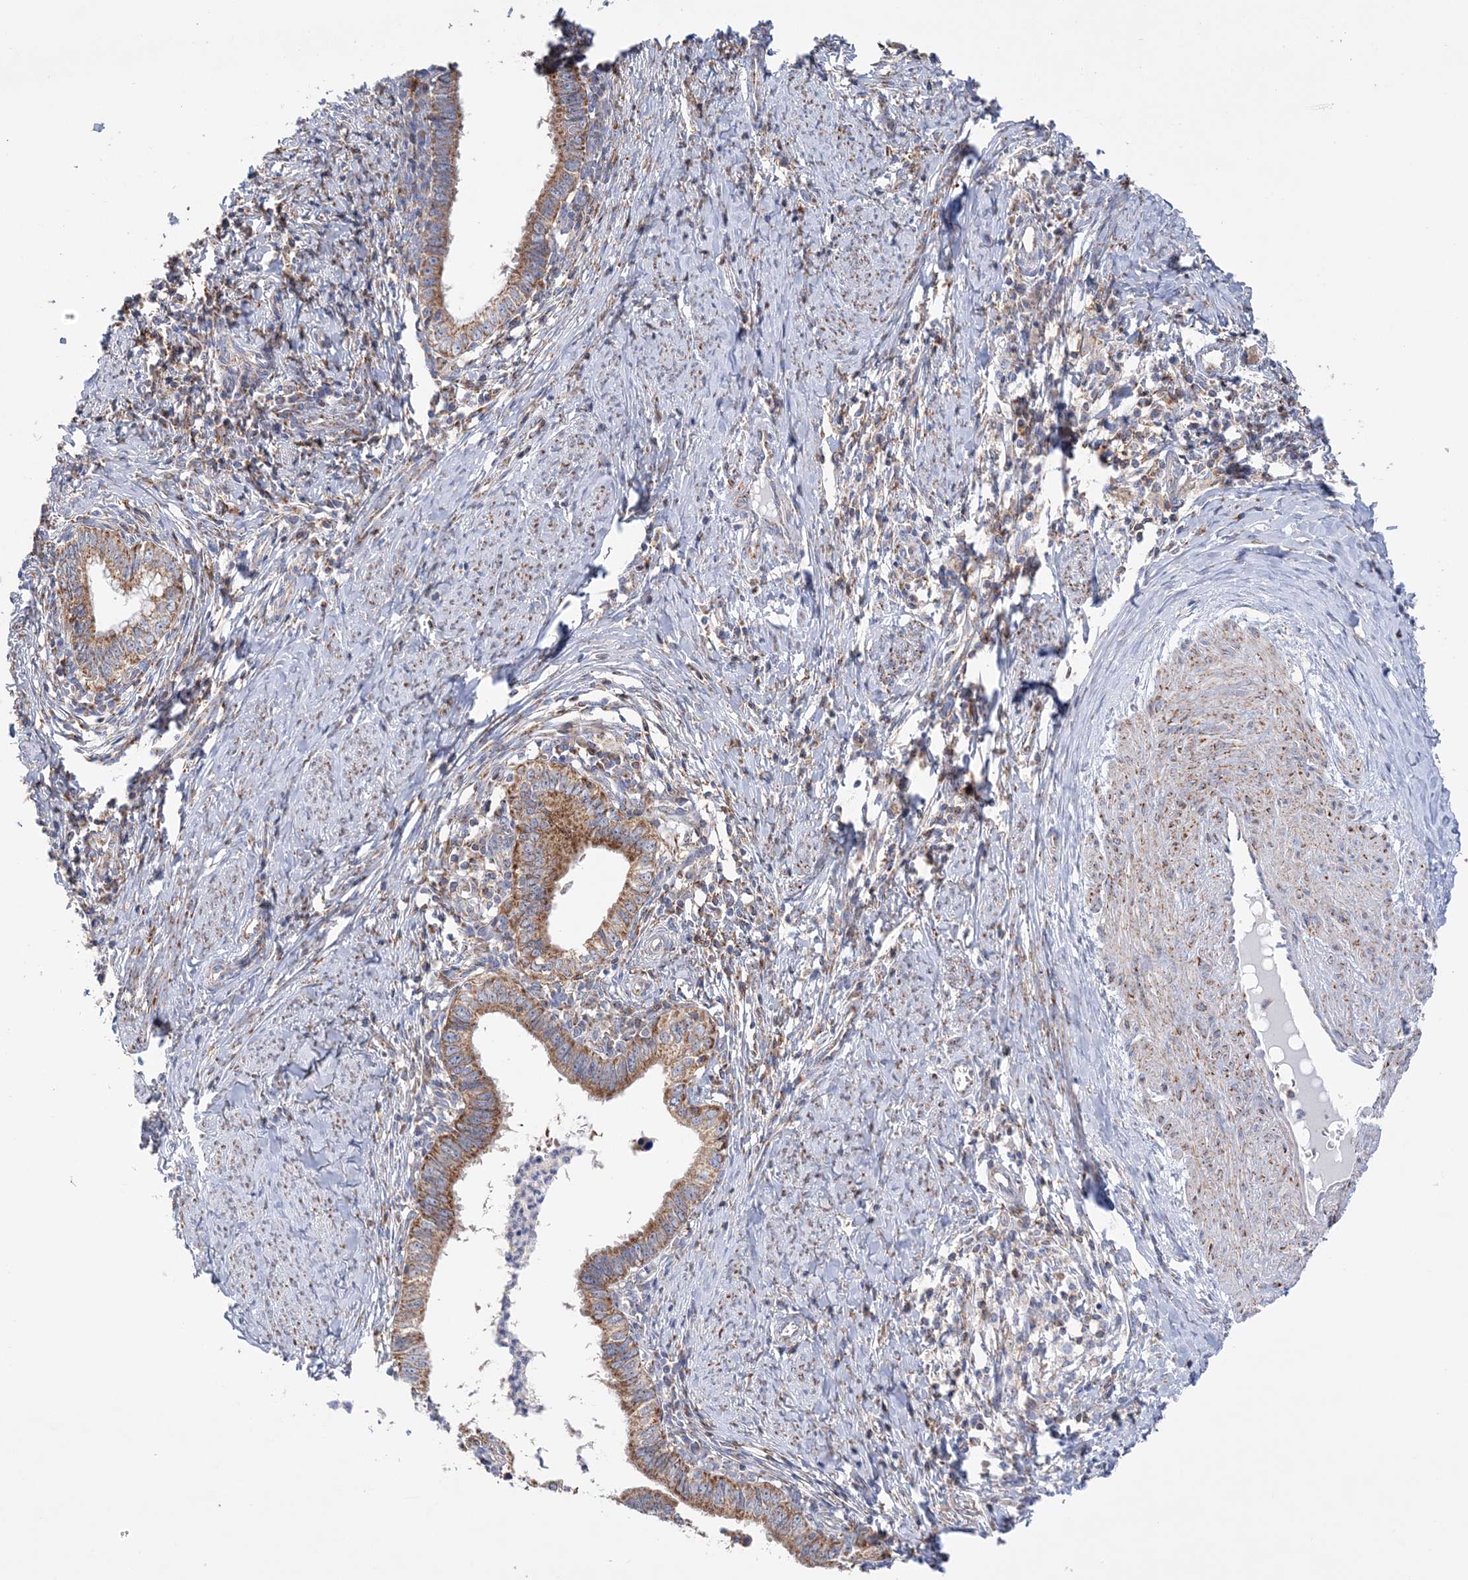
{"staining": {"intensity": "moderate", "quantity": ">75%", "location": "cytoplasmic/membranous"}, "tissue": "cervical cancer", "cell_type": "Tumor cells", "image_type": "cancer", "snomed": [{"axis": "morphology", "description": "Adenocarcinoma, NOS"}, {"axis": "topography", "description": "Cervix"}], "caption": "Brown immunohistochemical staining in human cervical cancer (adenocarcinoma) displays moderate cytoplasmic/membranous staining in approximately >75% of tumor cells. The staining was performed using DAB to visualize the protein expression in brown, while the nuclei were stained in blue with hematoxylin (Magnification: 20x).", "gene": "TTC32", "patient": {"sex": "female", "age": 36}}